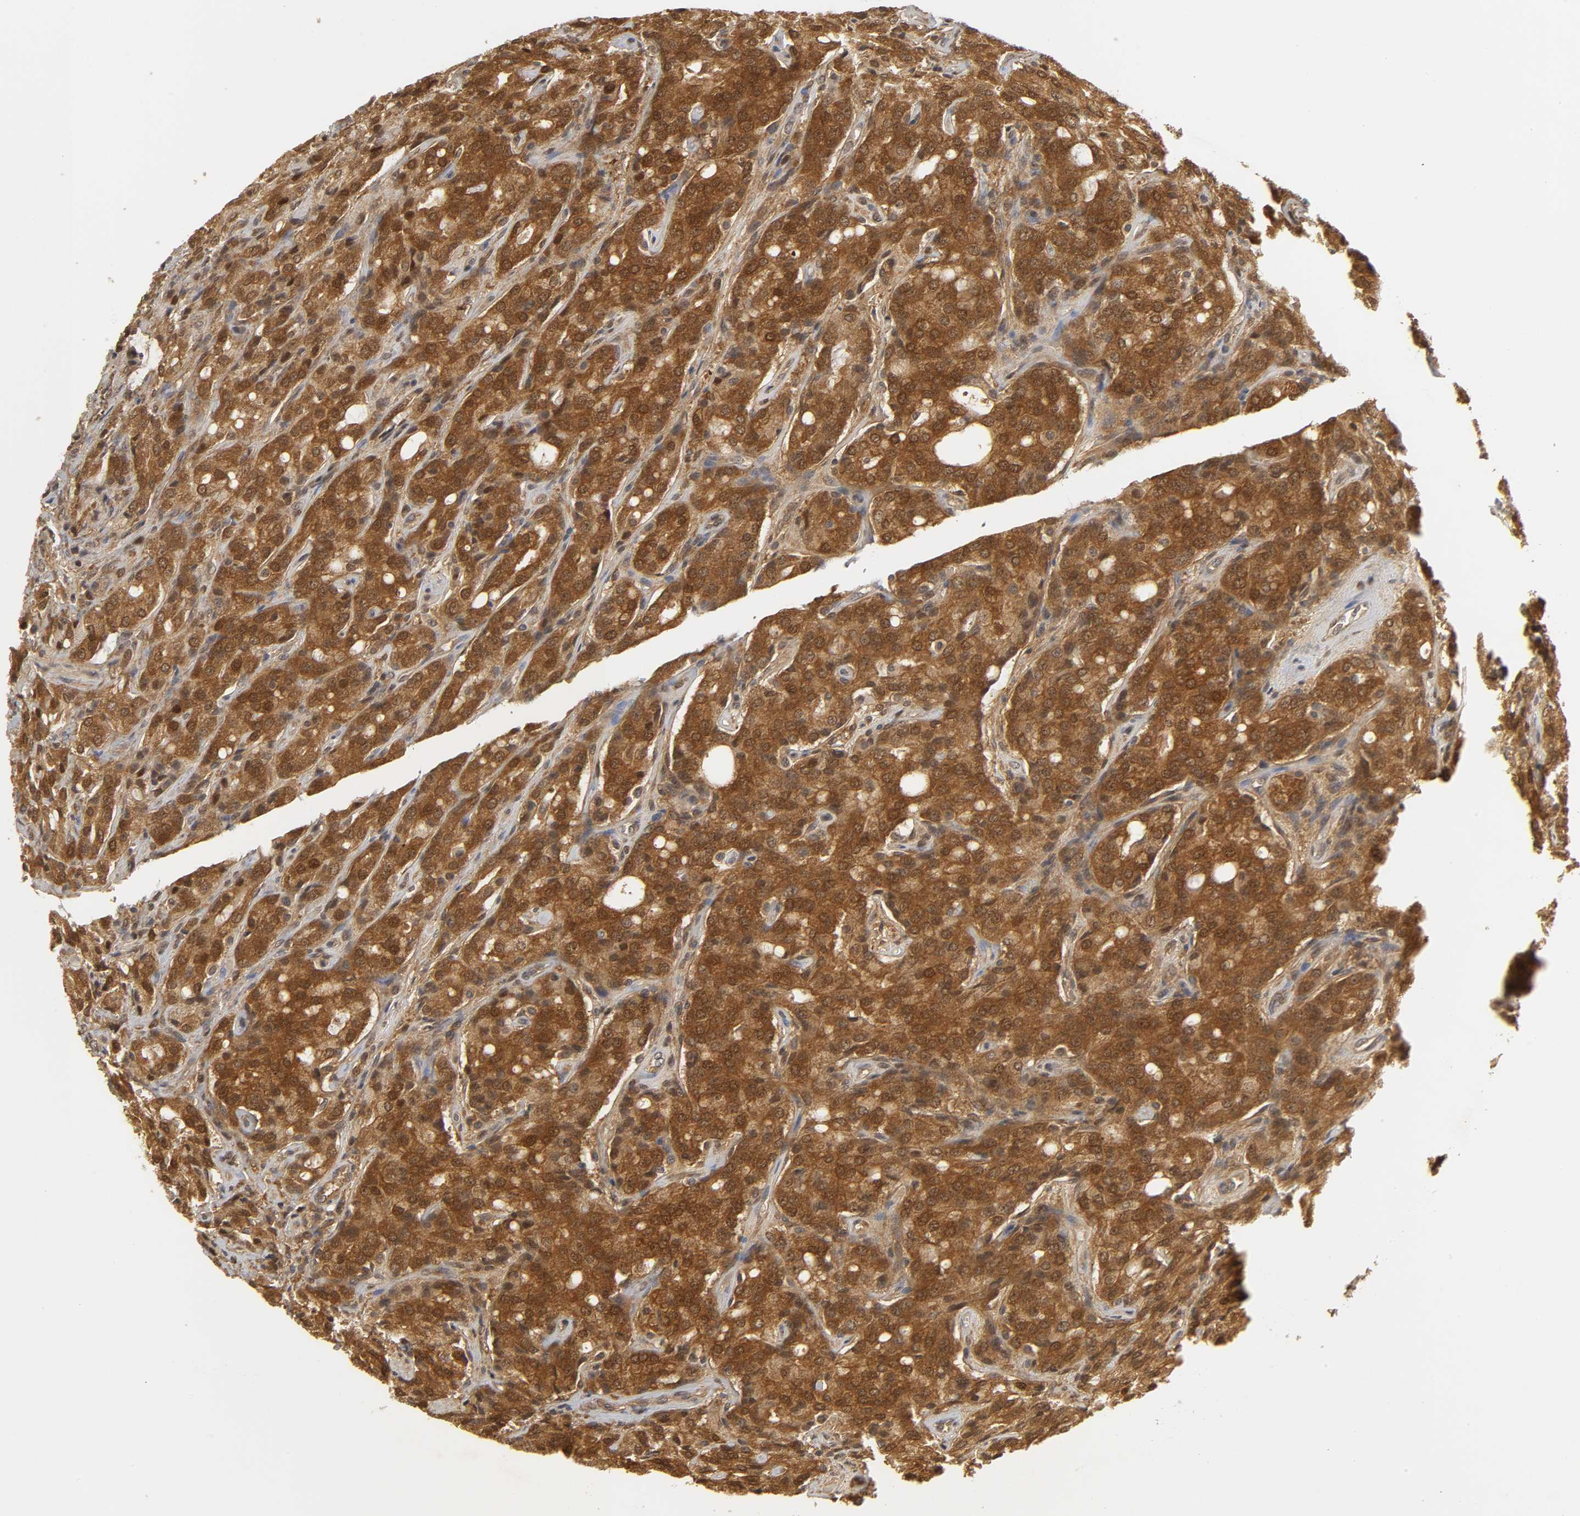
{"staining": {"intensity": "strong", "quantity": ">75%", "location": "cytoplasmic/membranous,nuclear"}, "tissue": "prostate cancer", "cell_type": "Tumor cells", "image_type": "cancer", "snomed": [{"axis": "morphology", "description": "Adenocarcinoma, High grade"}, {"axis": "topography", "description": "Prostate"}], "caption": "Human prostate cancer (high-grade adenocarcinoma) stained for a protein (brown) reveals strong cytoplasmic/membranous and nuclear positive staining in approximately >75% of tumor cells.", "gene": "PARK7", "patient": {"sex": "male", "age": 72}}